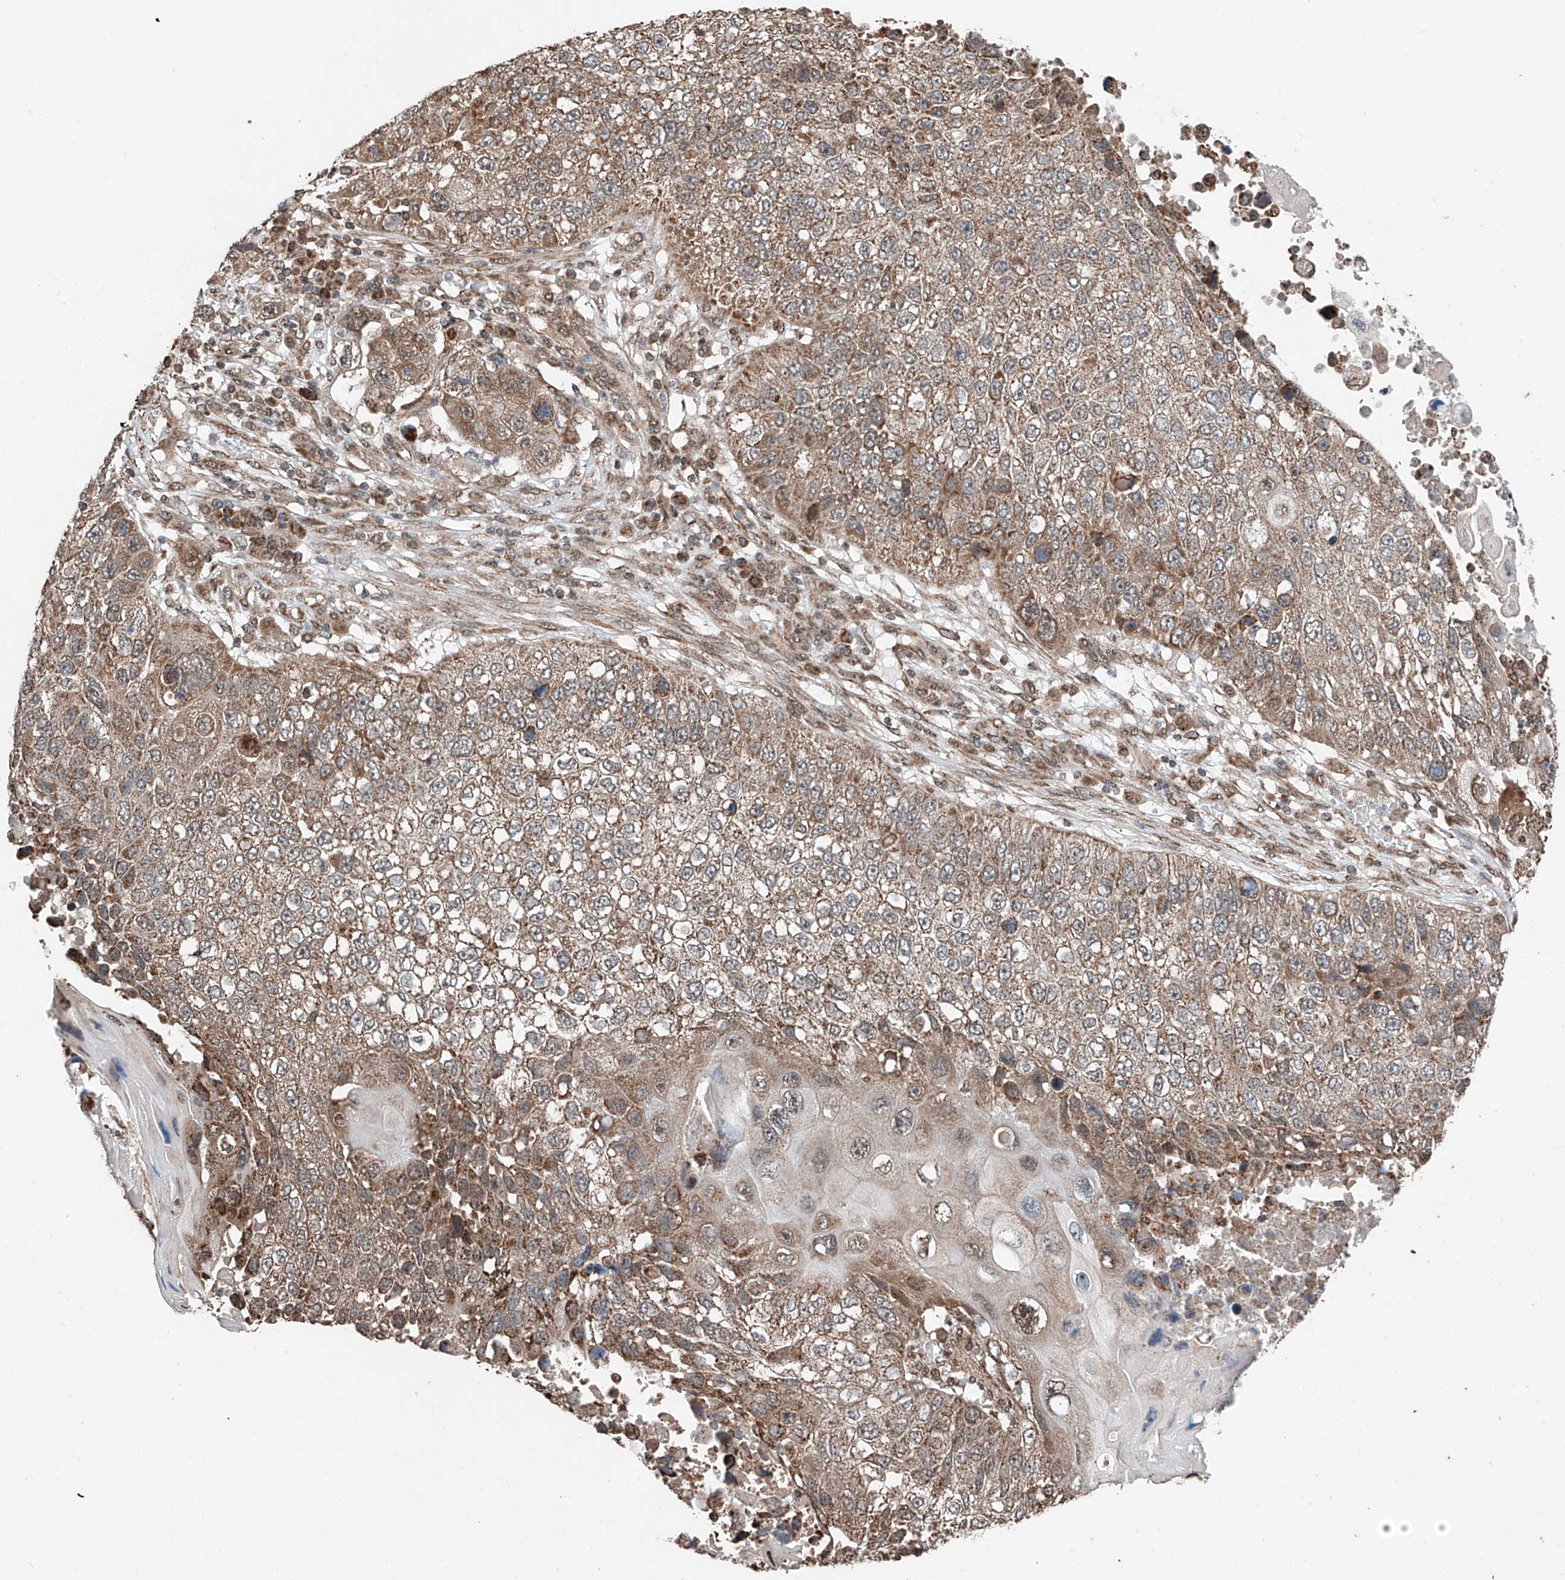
{"staining": {"intensity": "moderate", "quantity": ">75%", "location": "cytoplasmic/membranous"}, "tissue": "lung cancer", "cell_type": "Tumor cells", "image_type": "cancer", "snomed": [{"axis": "morphology", "description": "Squamous cell carcinoma, NOS"}, {"axis": "topography", "description": "Lung"}], "caption": "Tumor cells reveal medium levels of moderate cytoplasmic/membranous positivity in approximately >75% of cells in lung cancer.", "gene": "ZNF445", "patient": {"sex": "male", "age": 61}}